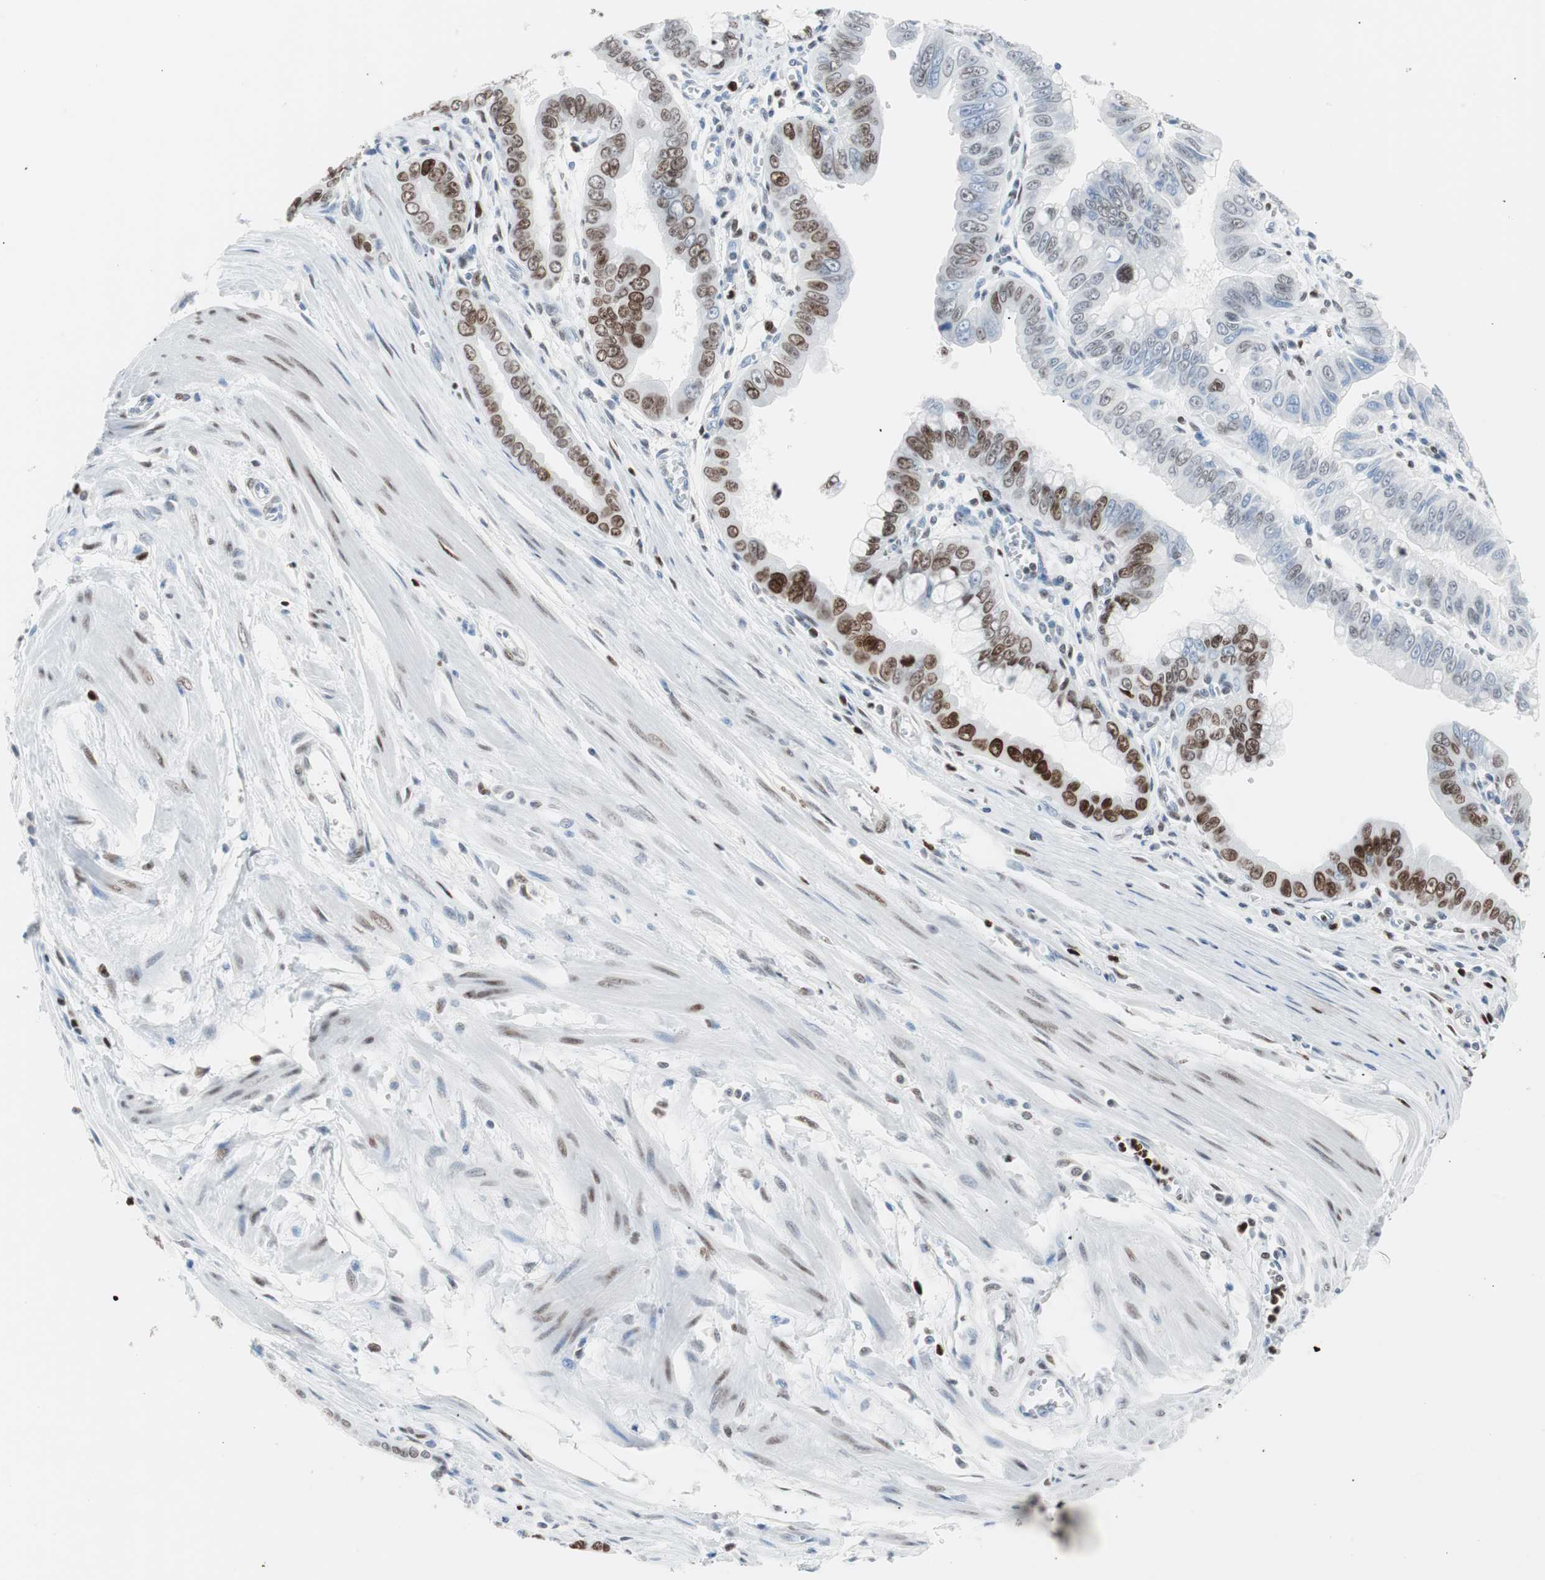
{"staining": {"intensity": "strong", "quantity": "25%-75%", "location": "nuclear"}, "tissue": "pancreatic cancer", "cell_type": "Tumor cells", "image_type": "cancer", "snomed": [{"axis": "morphology", "description": "Normal tissue, NOS"}, {"axis": "topography", "description": "Lymph node"}], "caption": "IHC micrograph of human pancreatic cancer stained for a protein (brown), which reveals high levels of strong nuclear staining in about 25%-75% of tumor cells.", "gene": "CEBPB", "patient": {"sex": "male", "age": 50}}